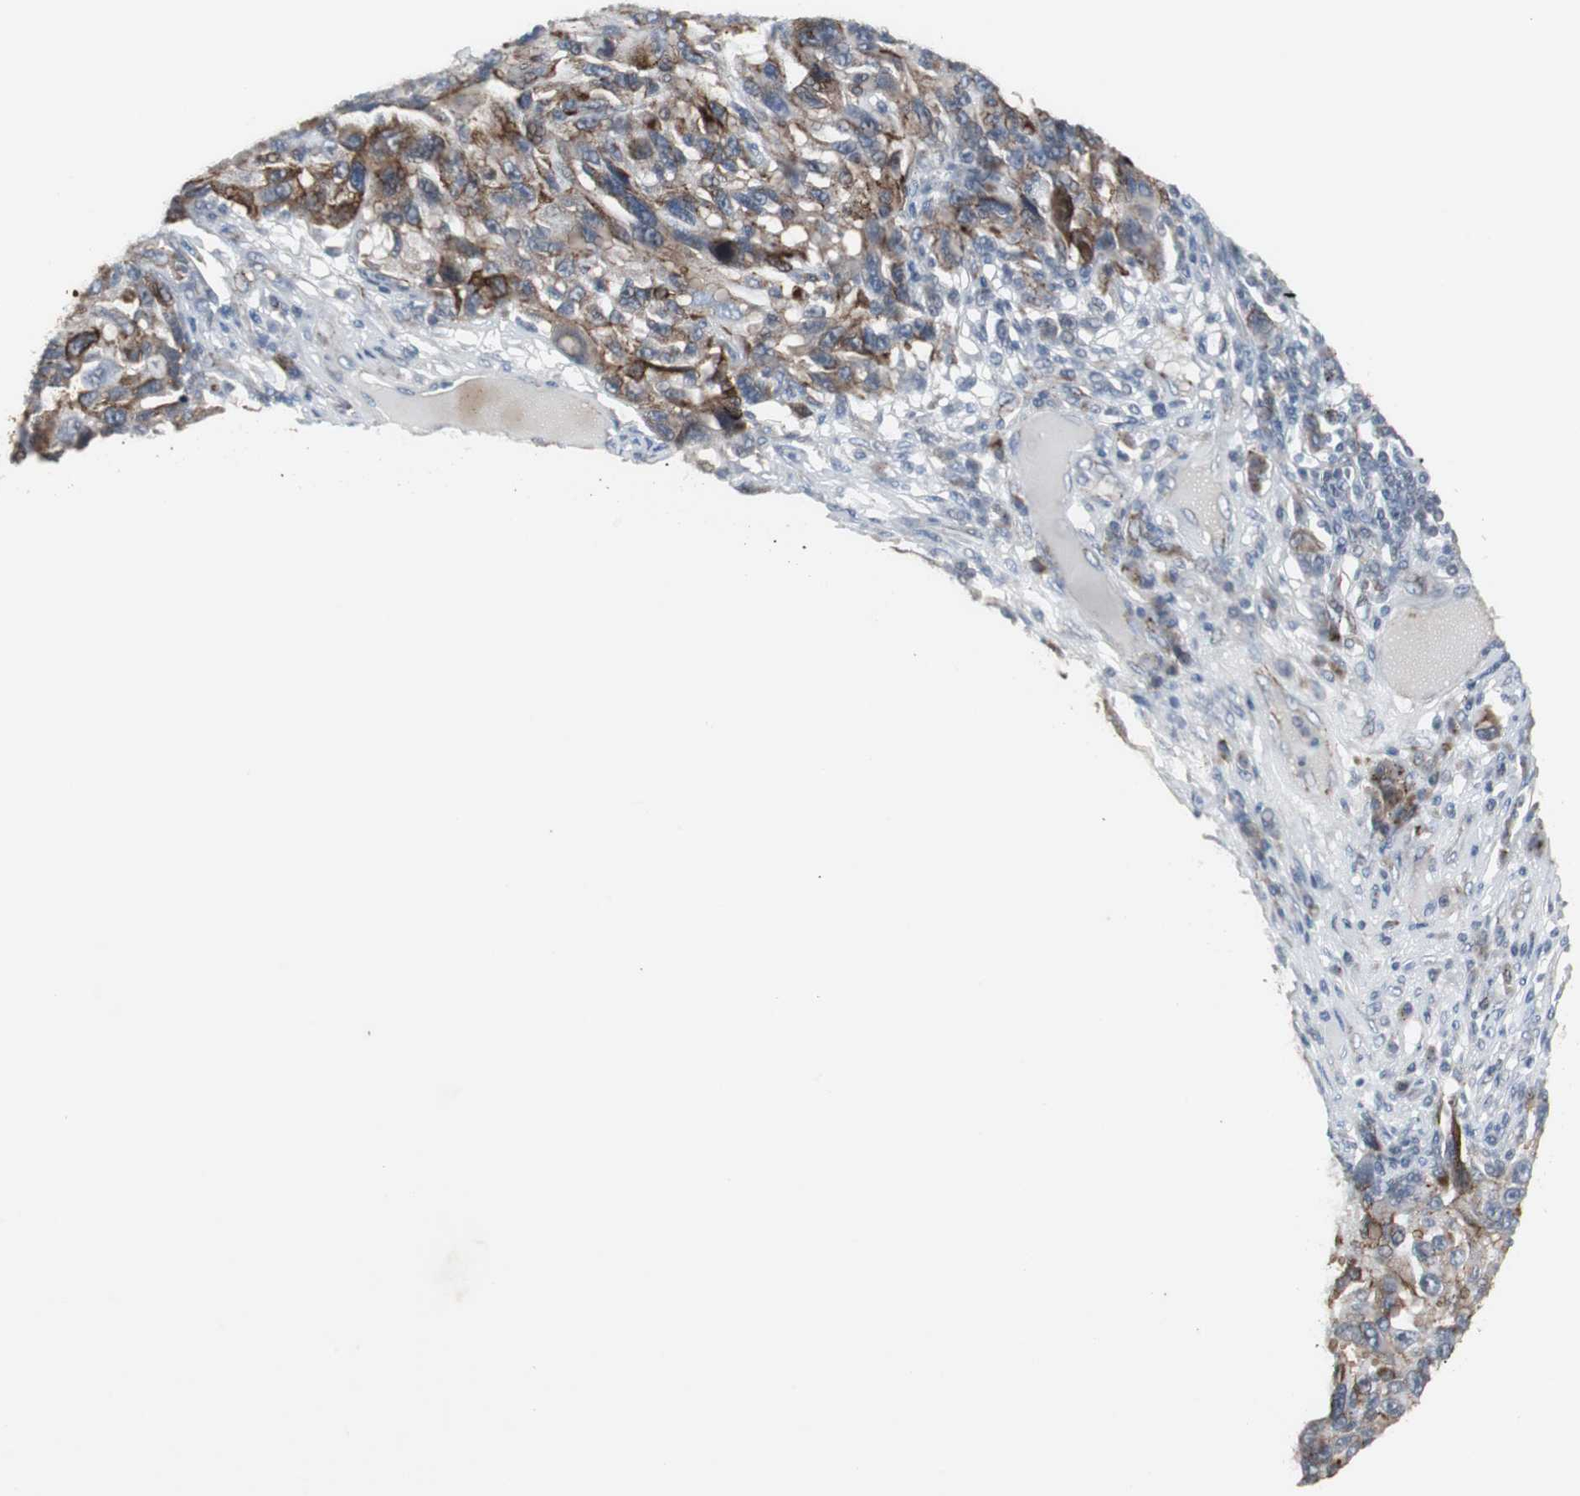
{"staining": {"intensity": "strong", "quantity": "25%-75%", "location": "cytoplasmic/membranous"}, "tissue": "melanoma", "cell_type": "Tumor cells", "image_type": "cancer", "snomed": [{"axis": "morphology", "description": "Malignant melanoma, NOS"}, {"axis": "topography", "description": "Skin"}], "caption": "Protein analysis of melanoma tissue displays strong cytoplasmic/membranous positivity in approximately 25%-75% of tumor cells.", "gene": "GBA1", "patient": {"sex": "male", "age": 53}}